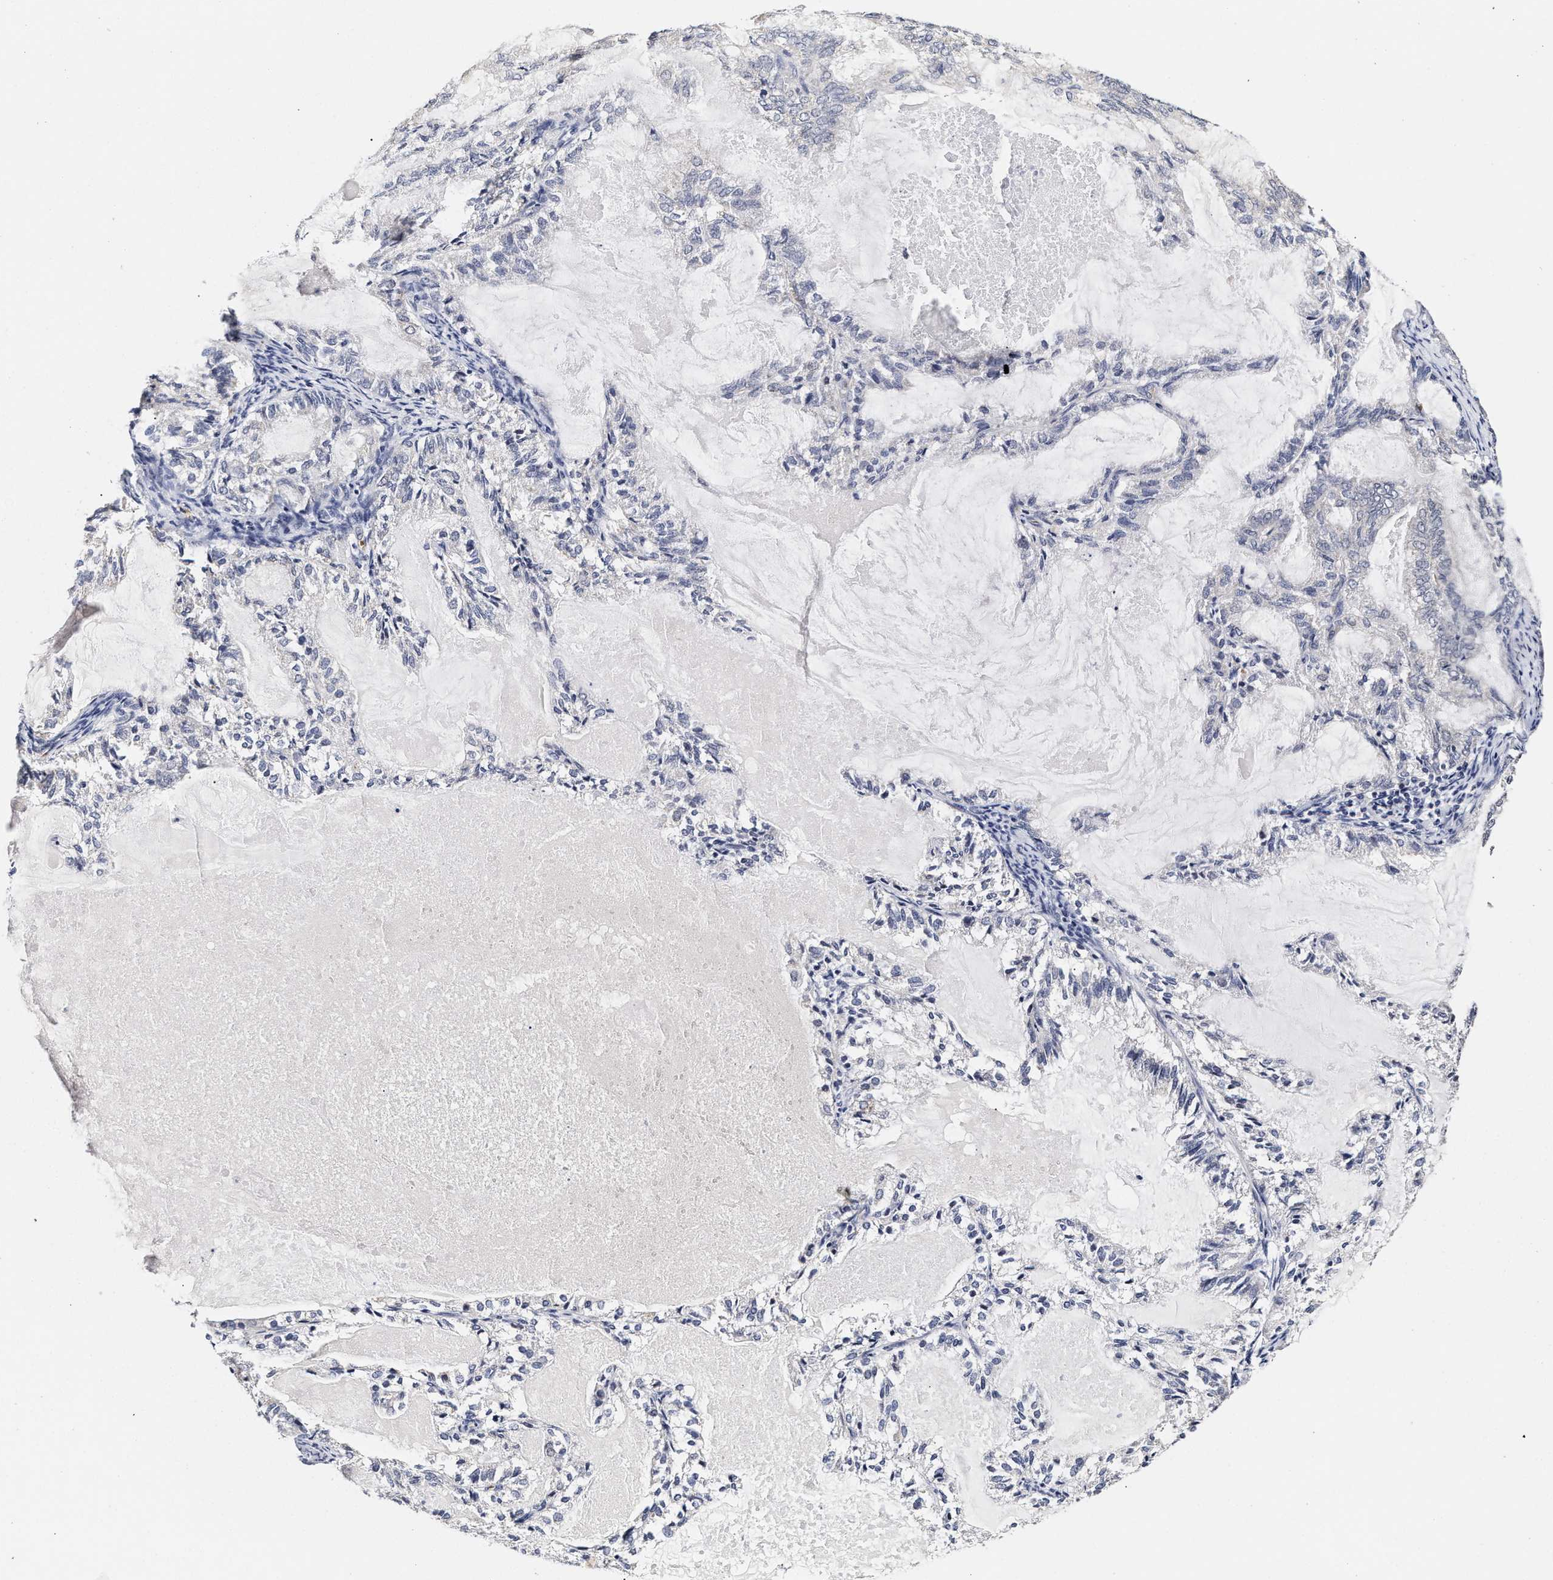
{"staining": {"intensity": "negative", "quantity": "none", "location": "none"}, "tissue": "endometrial cancer", "cell_type": "Tumor cells", "image_type": "cancer", "snomed": [{"axis": "morphology", "description": "Adenocarcinoma, NOS"}, {"axis": "topography", "description": "Endometrium"}], "caption": "Adenocarcinoma (endometrial) stained for a protein using immunohistochemistry (IHC) exhibits no staining tumor cells.", "gene": "RINT1", "patient": {"sex": "female", "age": 86}}